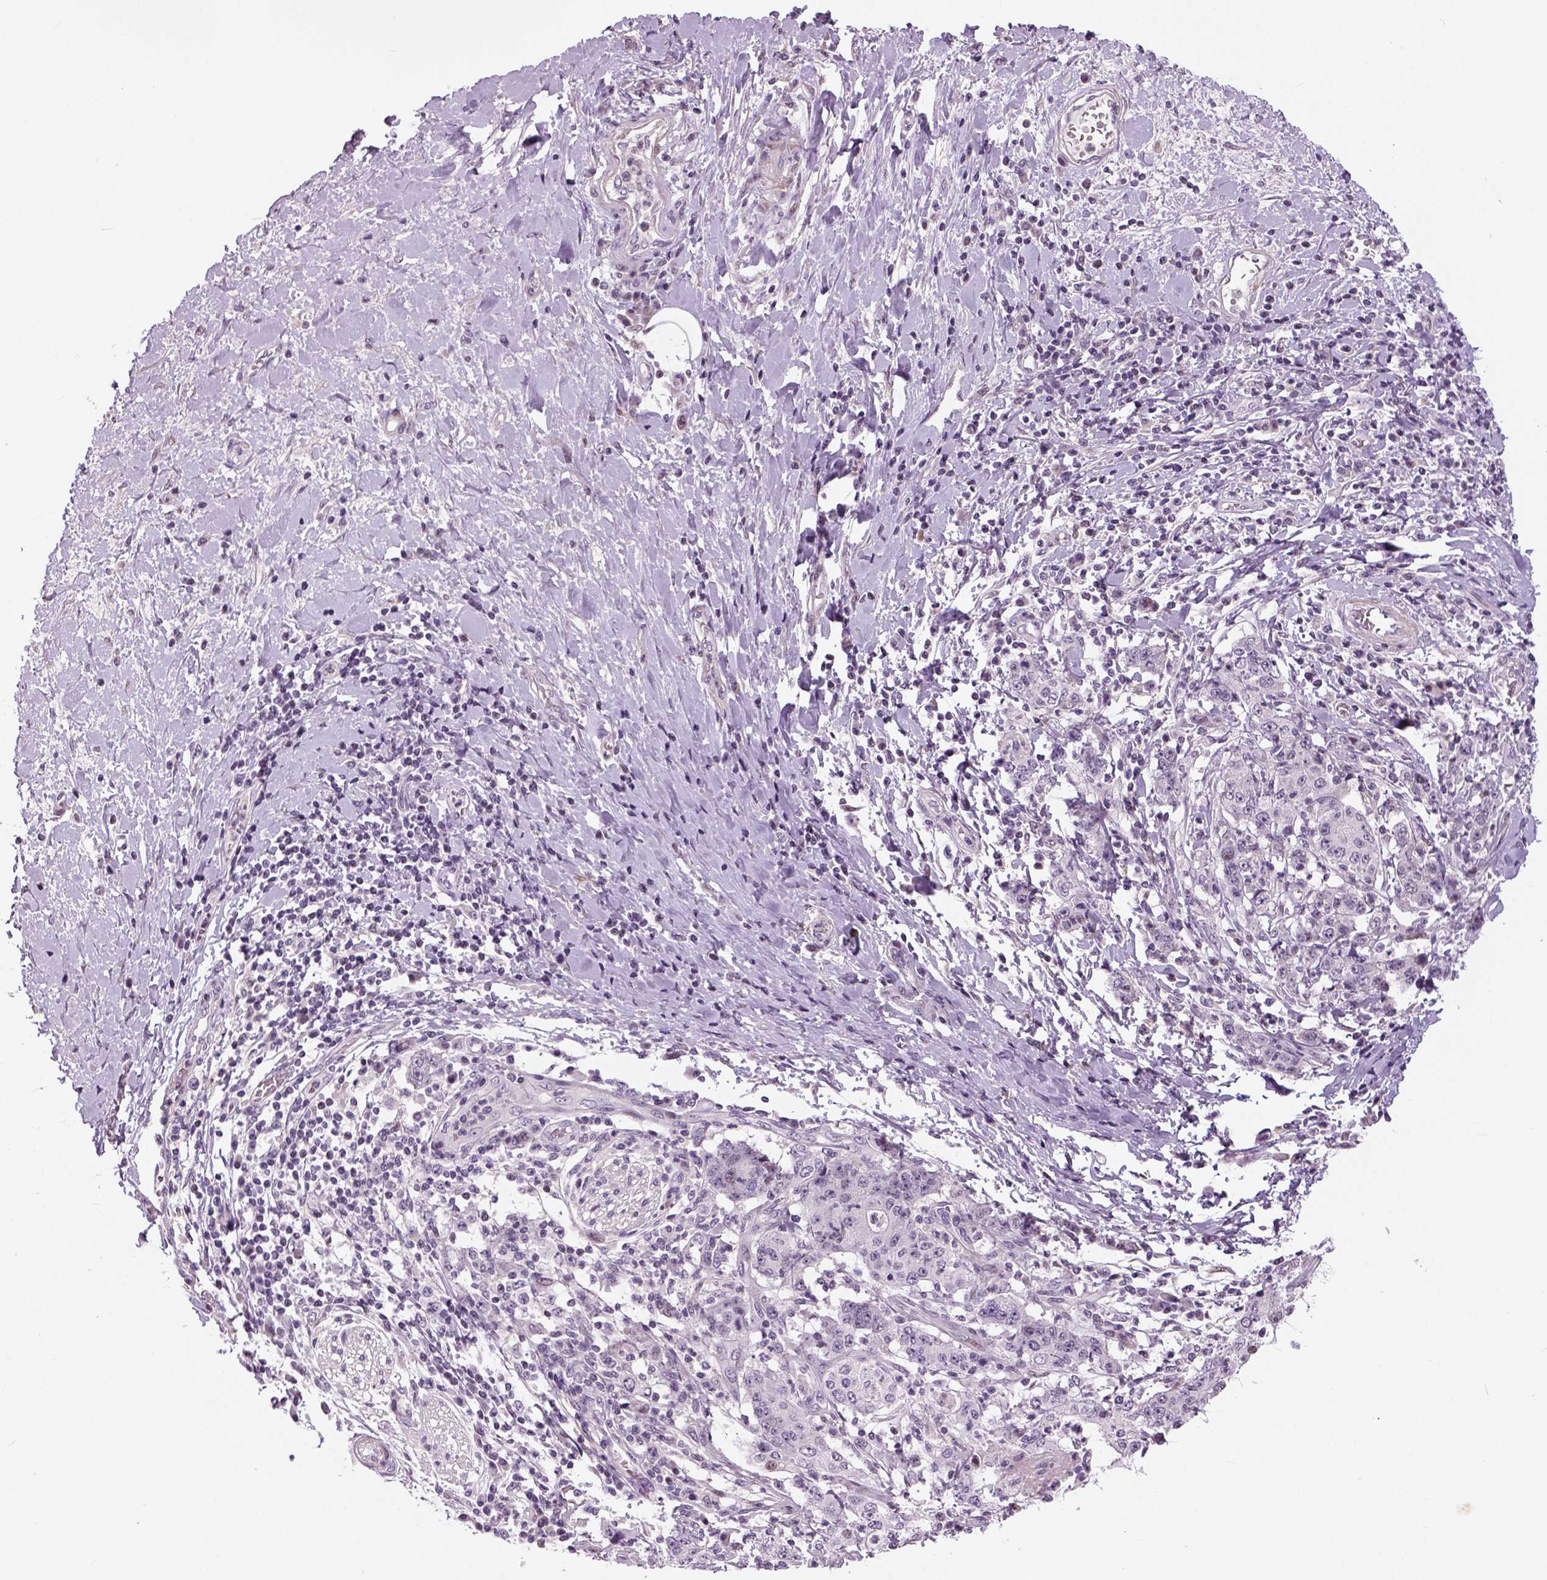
{"staining": {"intensity": "negative", "quantity": "none", "location": "none"}, "tissue": "stomach cancer", "cell_type": "Tumor cells", "image_type": "cancer", "snomed": [{"axis": "morphology", "description": "Normal tissue, NOS"}, {"axis": "morphology", "description": "Adenocarcinoma, NOS"}, {"axis": "topography", "description": "Stomach, upper"}, {"axis": "topography", "description": "Stomach"}], "caption": "Immunohistochemical staining of human stomach cancer displays no significant expression in tumor cells.", "gene": "NECAB1", "patient": {"sex": "male", "age": 59}}